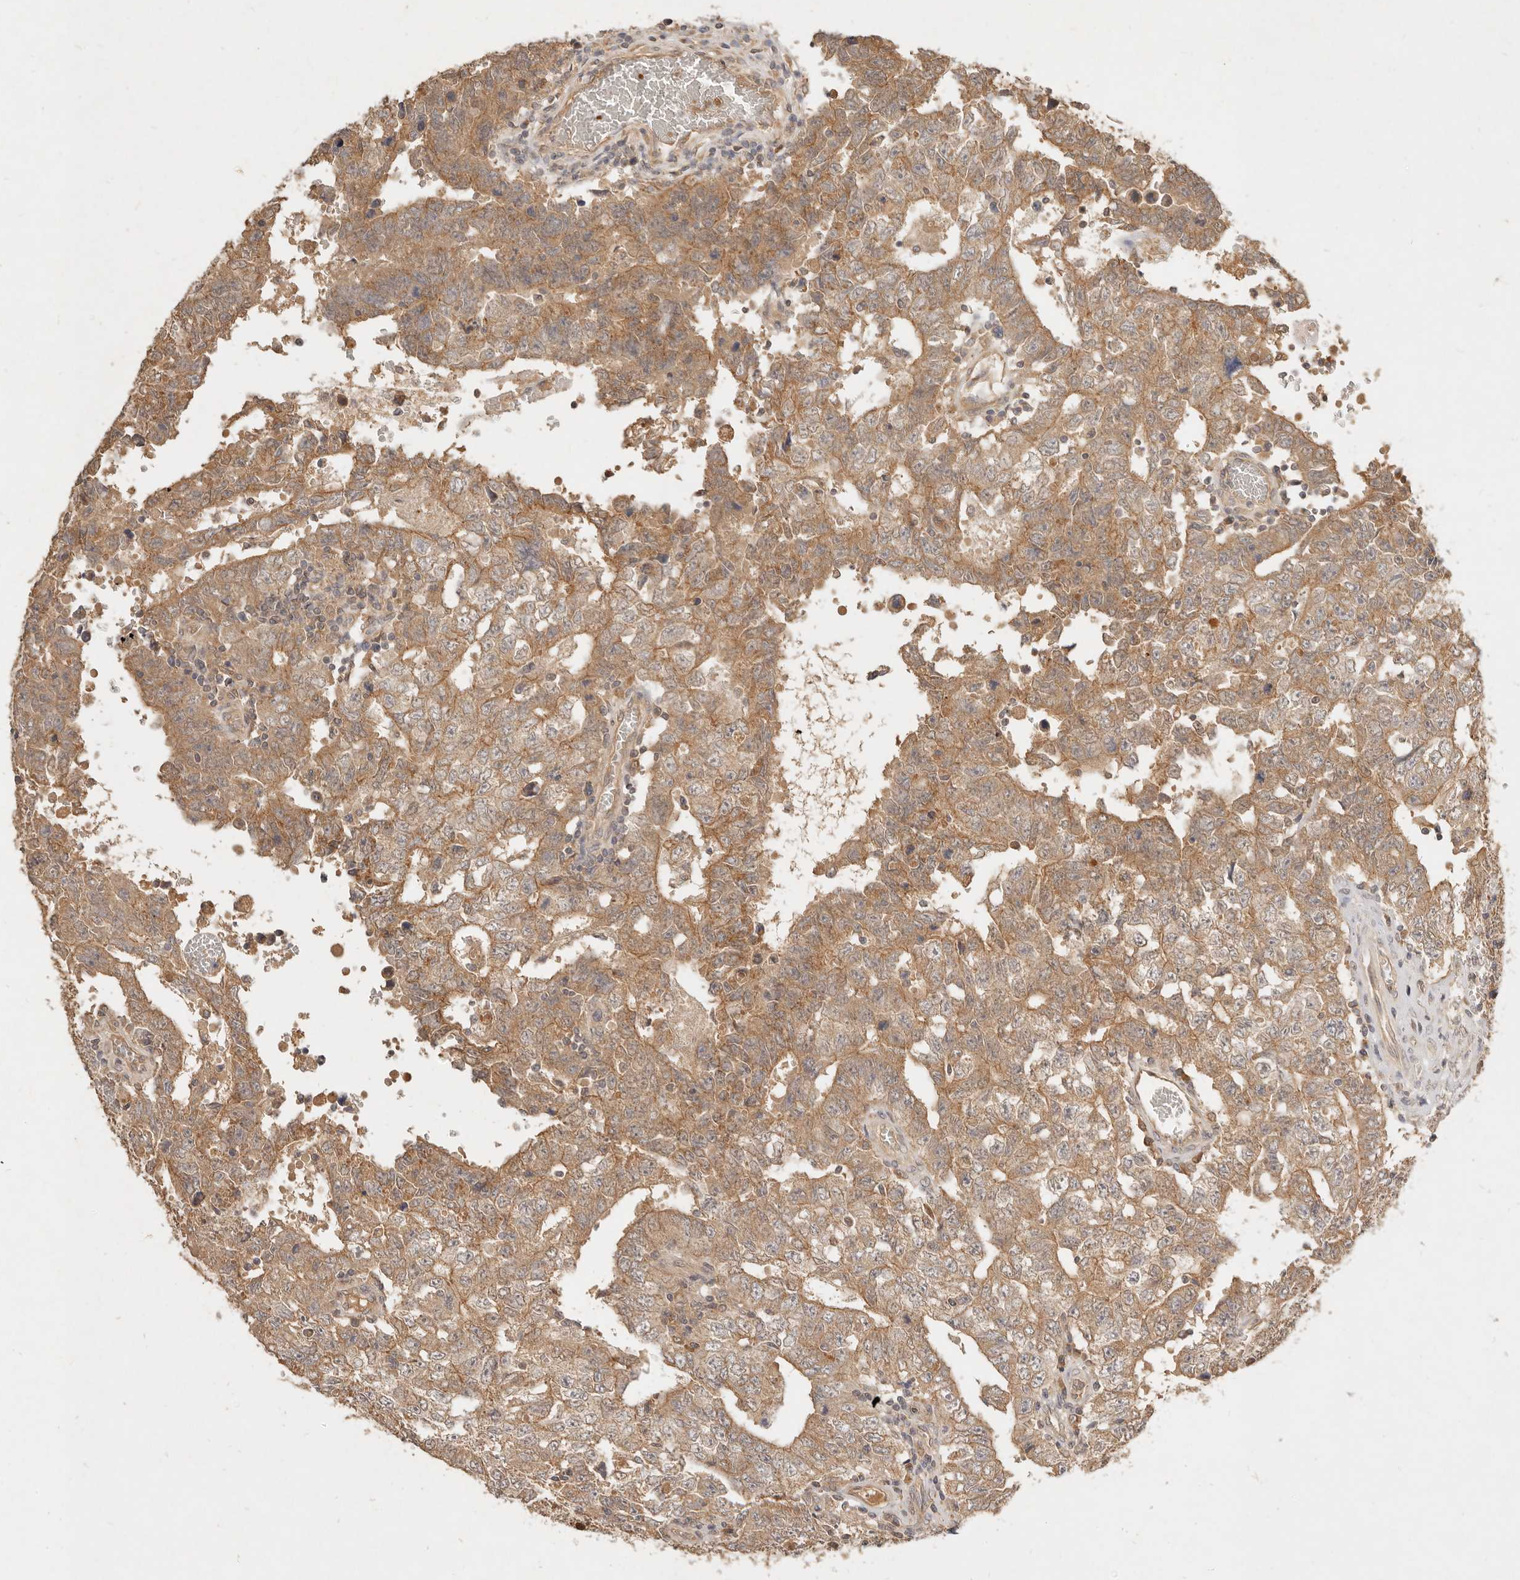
{"staining": {"intensity": "moderate", "quantity": ">75%", "location": "cytoplasmic/membranous"}, "tissue": "testis cancer", "cell_type": "Tumor cells", "image_type": "cancer", "snomed": [{"axis": "morphology", "description": "Carcinoma, Embryonal, NOS"}, {"axis": "topography", "description": "Testis"}], "caption": "A histopathology image showing moderate cytoplasmic/membranous expression in about >75% of tumor cells in testis cancer, as visualized by brown immunohistochemical staining.", "gene": "FREM2", "patient": {"sex": "male", "age": 26}}